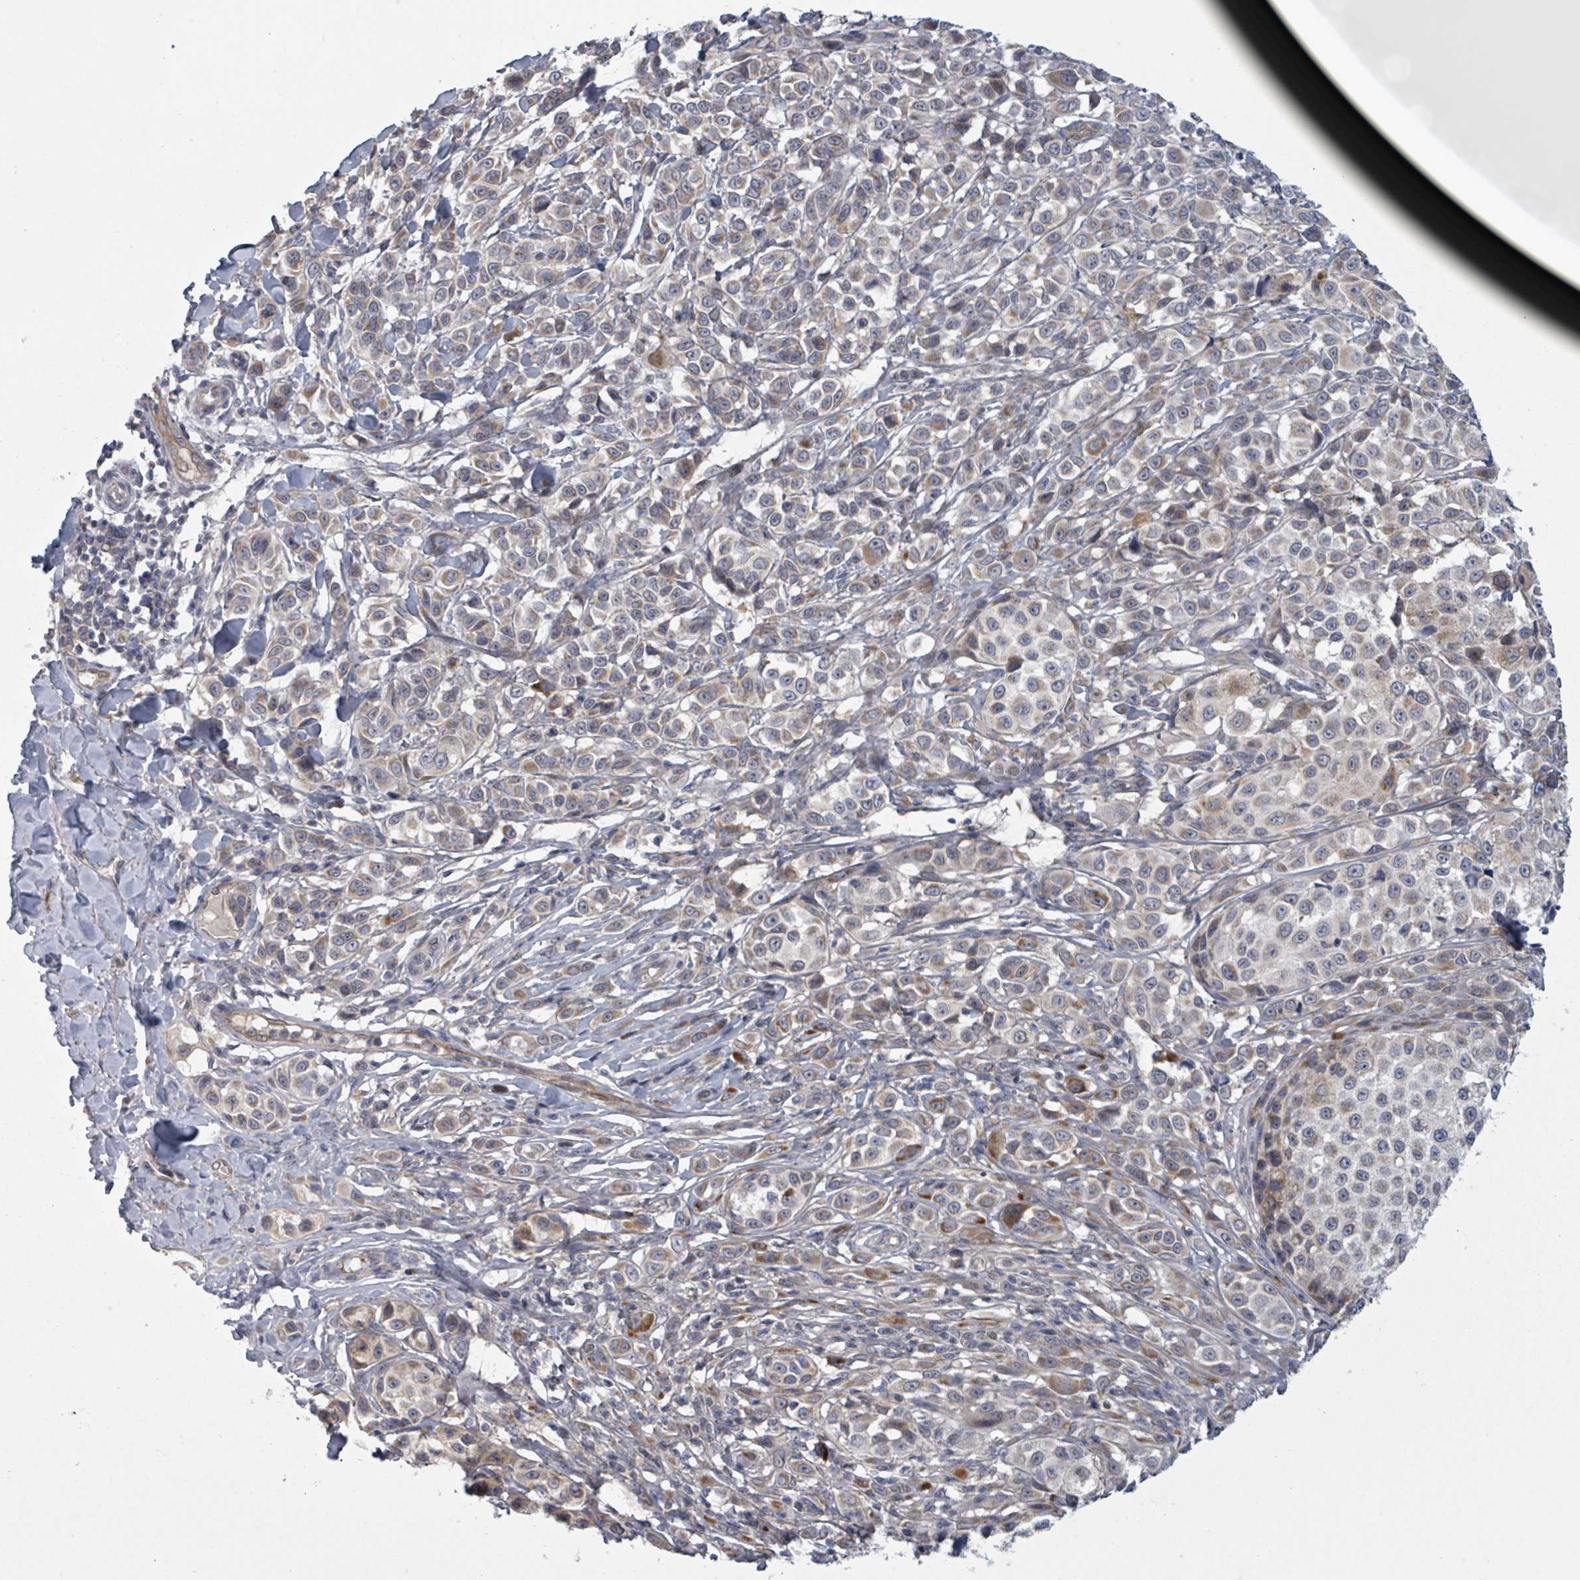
{"staining": {"intensity": "moderate", "quantity": "25%-75%", "location": "cytoplasmic/membranous"}, "tissue": "melanoma", "cell_type": "Tumor cells", "image_type": "cancer", "snomed": [{"axis": "morphology", "description": "Malignant melanoma, NOS"}, {"axis": "topography", "description": "Skin"}], "caption": "Malignant melanoma stained with DAB (3,3'-diaminobenzidine) immunohistochemistry (IHC) reveals medium levels of moderate cytoplasmic/membranous staining in approximately 25%-75% of tumor cells. Using DAB (brown) and hematoxylin (blue) stains, captured at high magnification using brightfield microscopy.", "gene": "FKBP1A", "patient": {"sex": "male", "age": 39}}